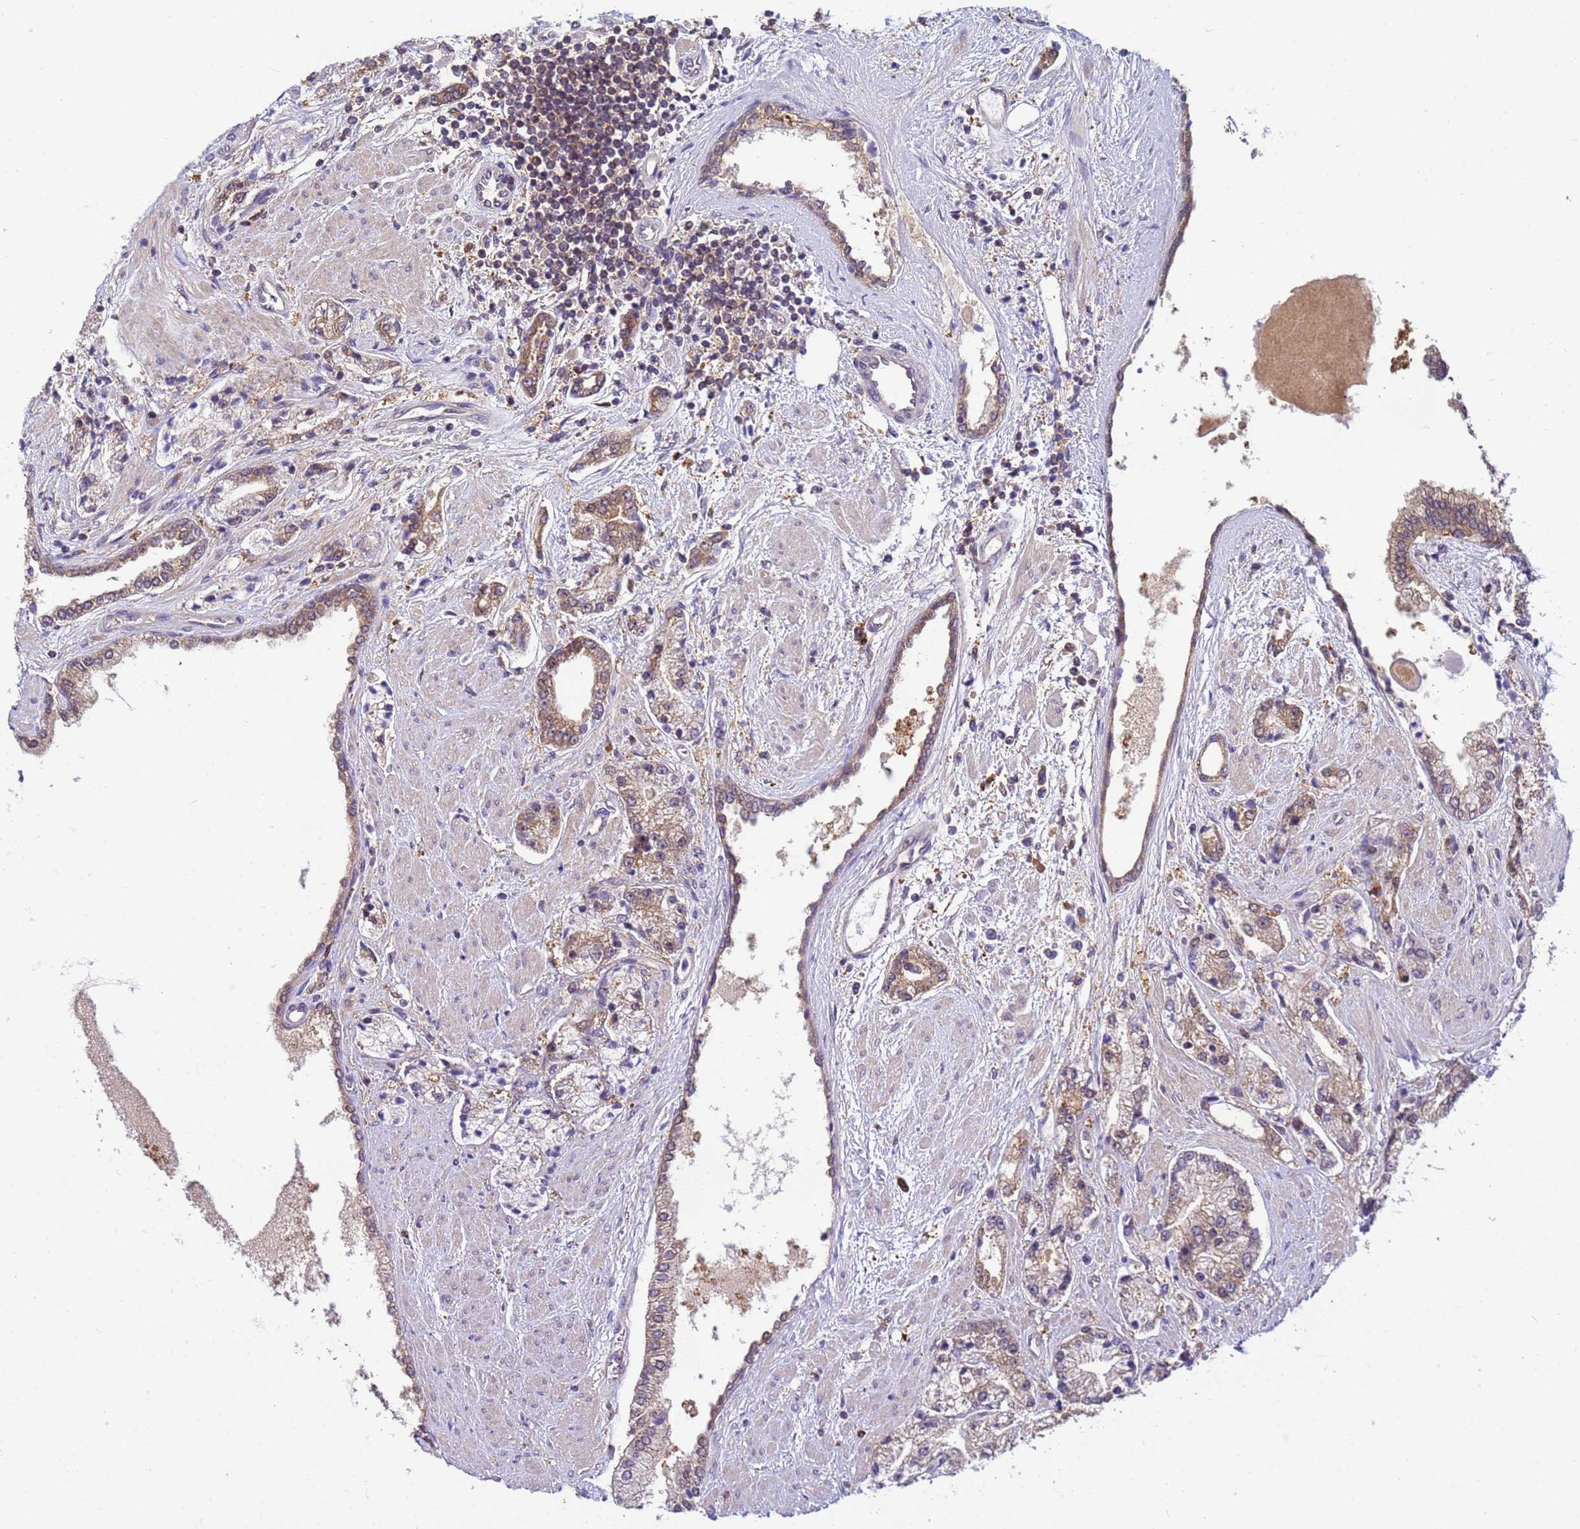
{"staining": {"intensity": "weak", "quantity": ">75%", "location": "cytoplasmic/membranous"}, "tissue": "prostate cancer", "cell_type": "Tumor cells", "image_type": "cancer", "snomed": [{"axis": "morphology", "description": "Adenocarcinoma, High grade"}, {"axis": "topography", "description": "Prostate"}], "caption": "Approximately >75% of tumor cells in prostate cancer (high-grade adenocarcinoma) exhibit weak cytoplasmic/membranous protein expression as visualized by brown immunohistochemical staining.", "gene": "NPEPPS", "patient": {"sex": "male", "age": 67}}